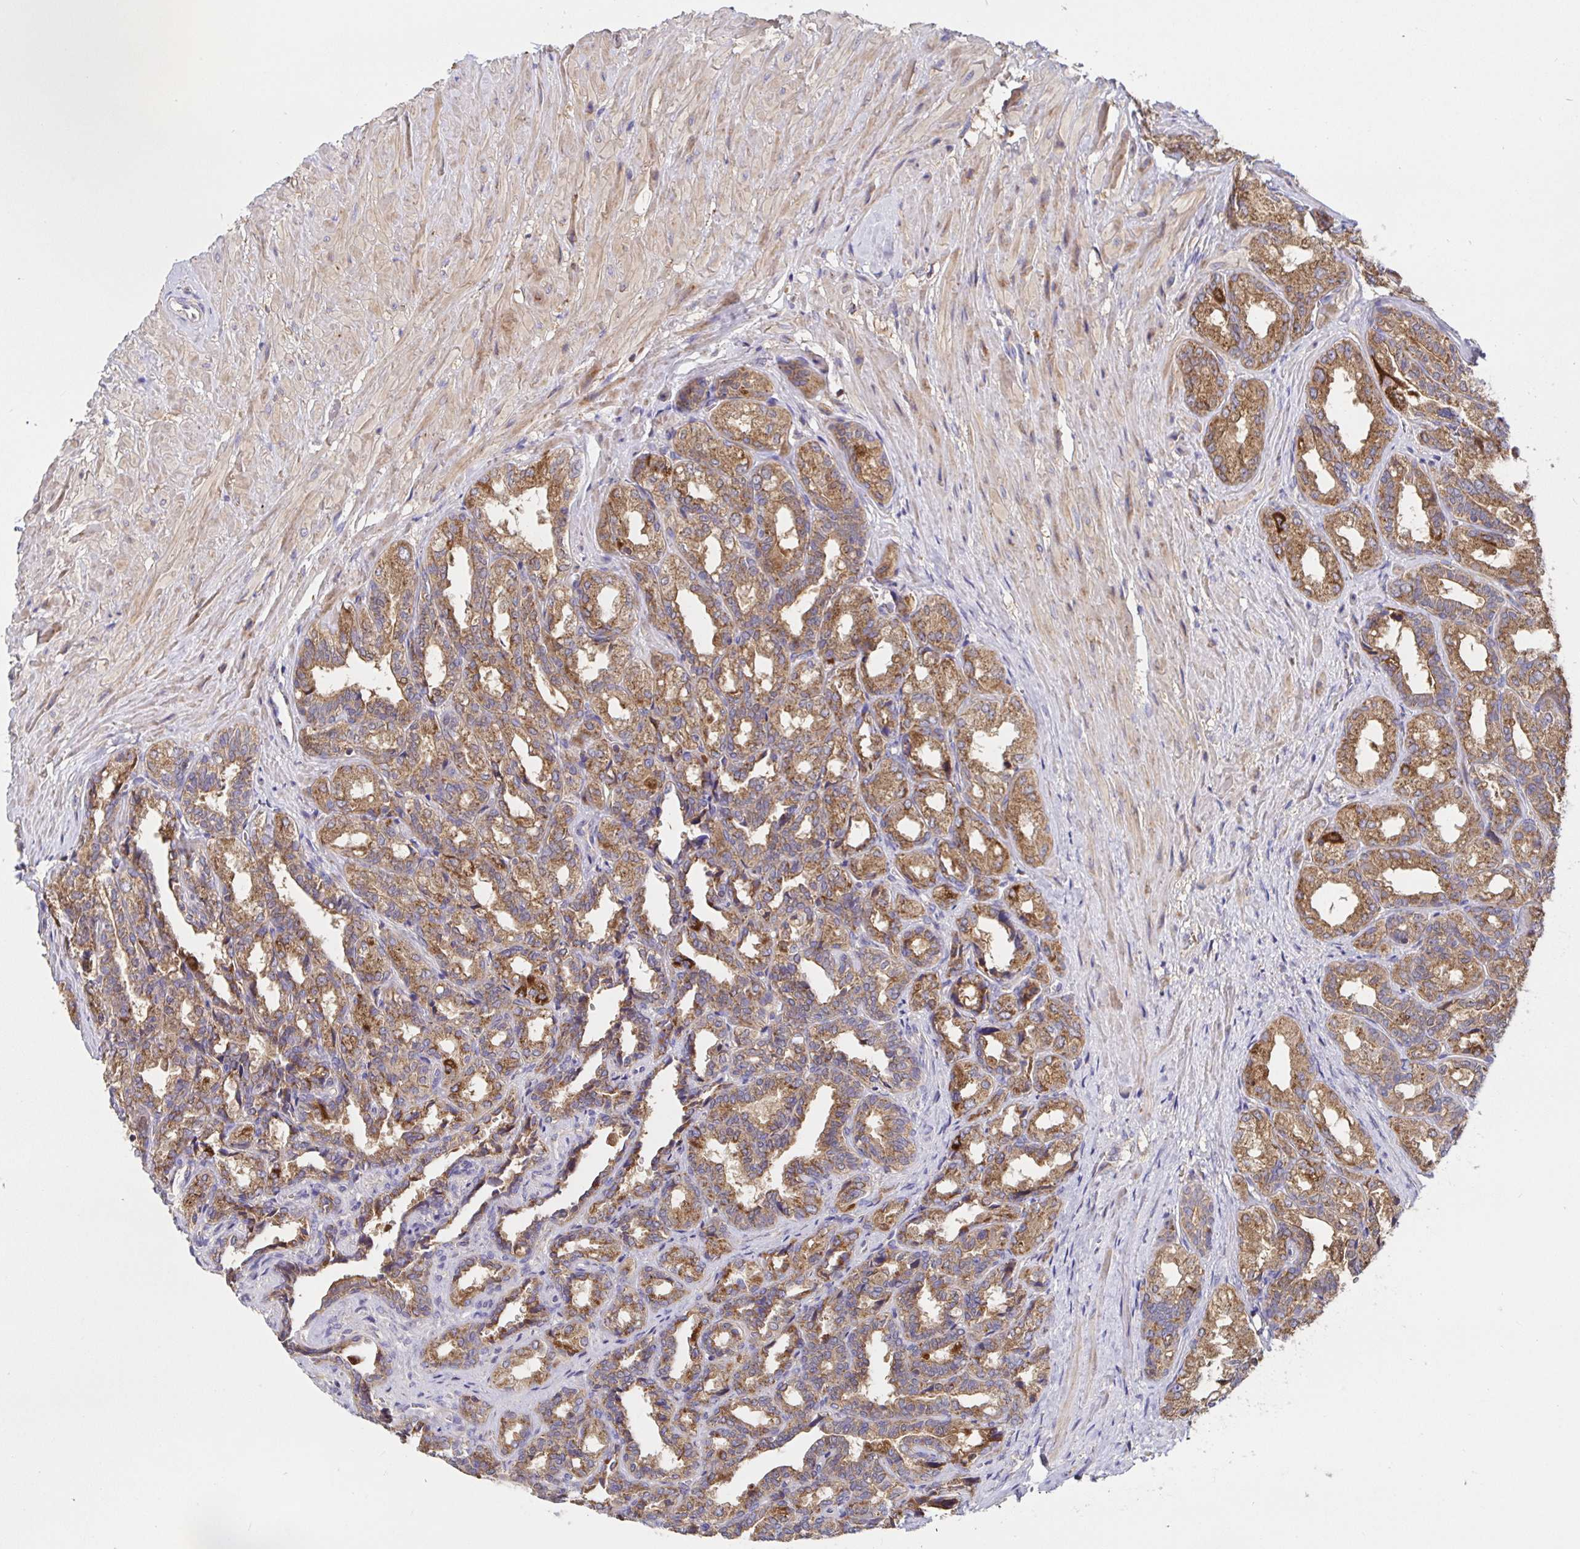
{"staining": {"intensity": "moderate", "quantity": ">75%", "location": "cytoplasmic/membranous"}, "tissue": "seminal vesicle", "cell_type": "Glandular cells", "image_type": "normal", "snomed": [{"axis": "morphology", "description": "Normal tissue, NOS"}, {"axis": "topography", "description": "Seminal veicle"}], "caption": "Seminal vesicle stained with DAB (3,3'-diaminobenzidine) immunohistochemistry (IHC) displays medium levels of moderate cytoplasmic/membranous staining in approximately >75% of glandular cells.", "gene": "PRDX3", "patient": {"sex": "male", "age": 68}}